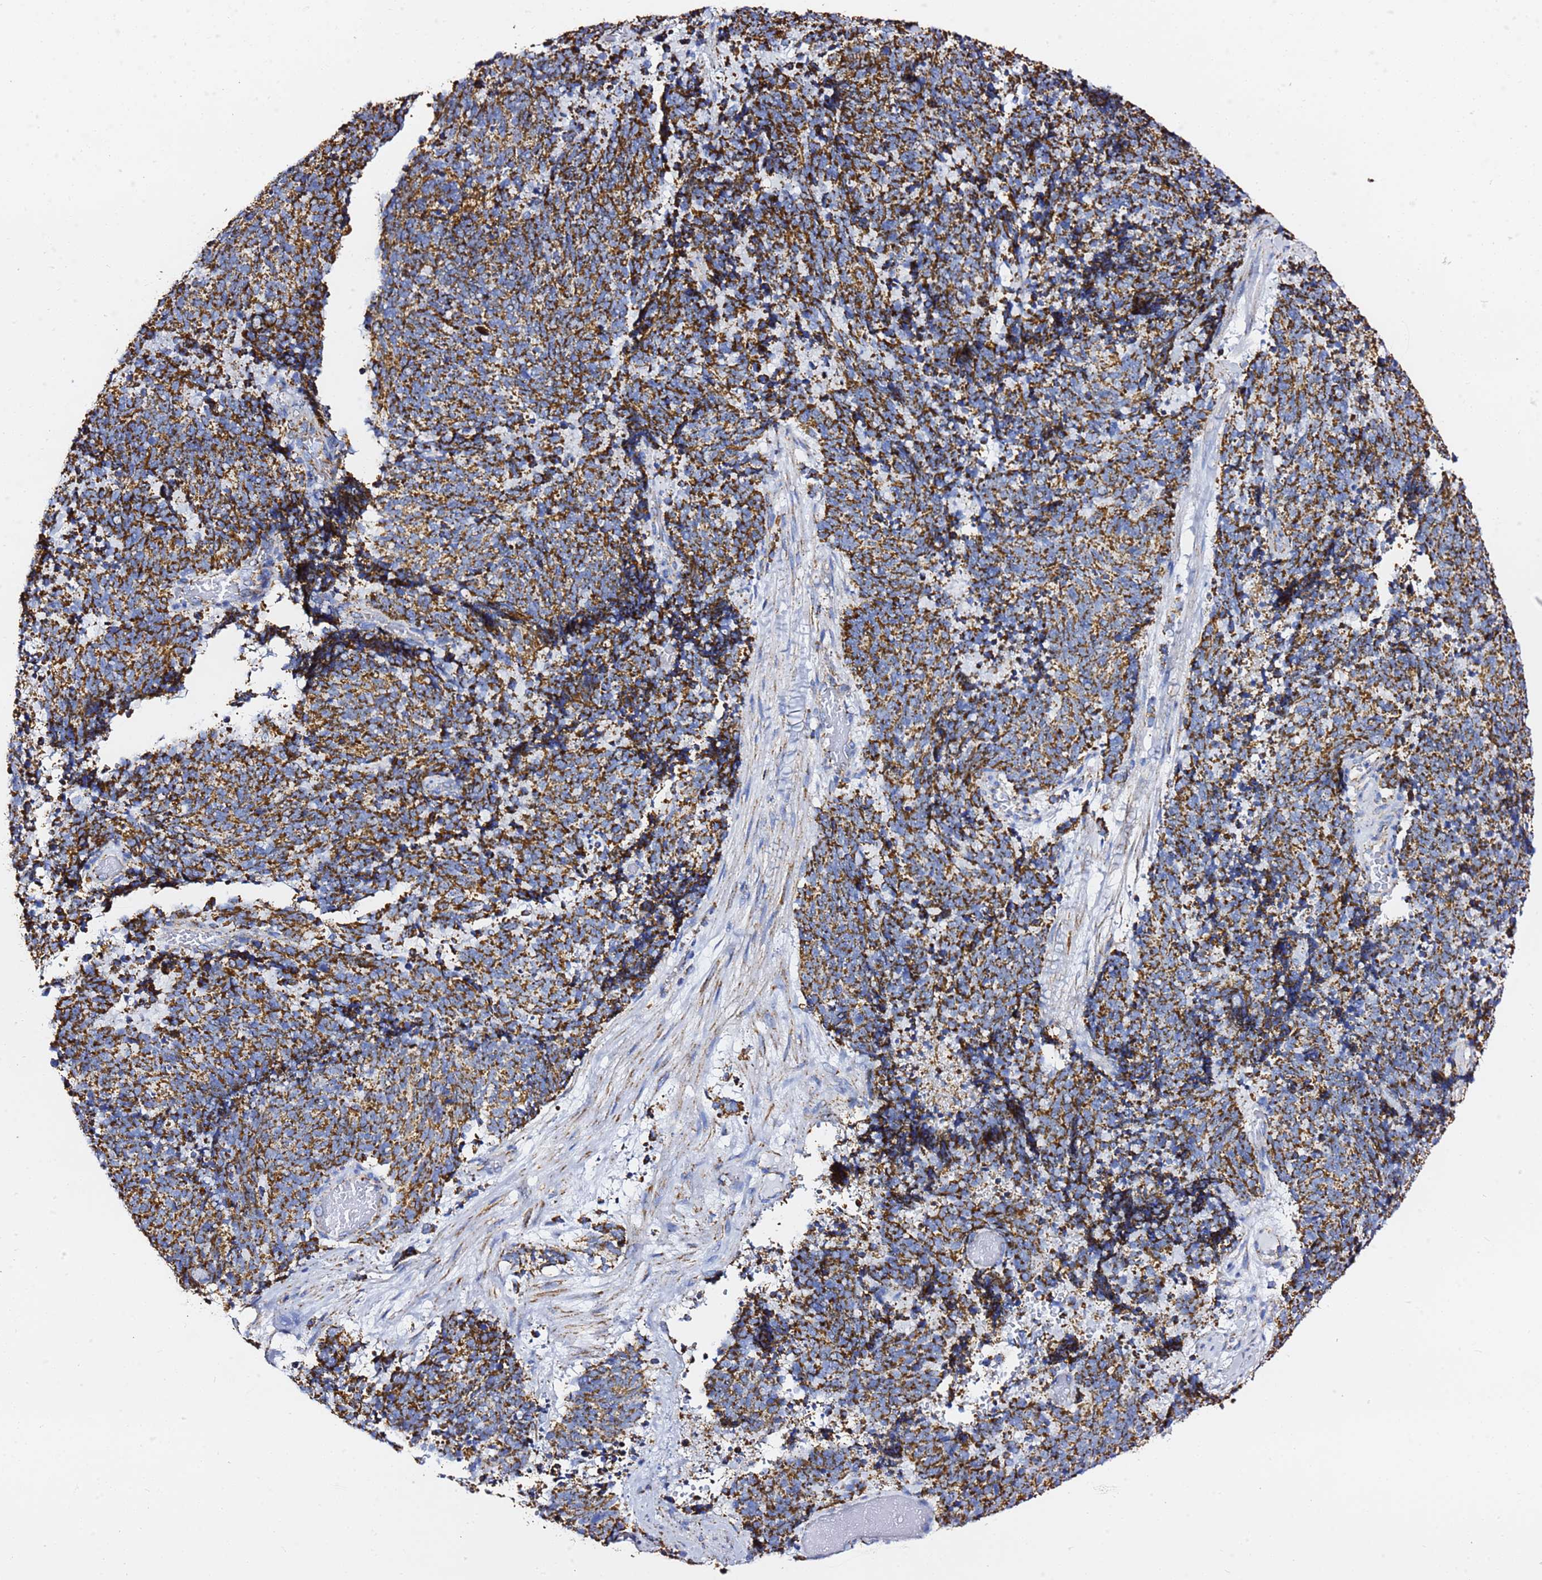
{"staining": {"intensity": "strong", "quantity": ">75%", "location": "cytoplasmic/membranous"}, "tissue": "cervical cancer", "cell_type": "Tumor cells", "image_type": "cancer", "snomed": [{"axis": "morphology", "description": "Squamous cell carcinoma, NOS"}, {"axis": "topography", "description": "Cervix"}], "caption": "Cervical cancer stained with IHC demonstrates strong cytoplasmic/membranous expression in approximately >75% of tumor cells.", "gene": "PHB2", "patient": {"sex": "female", "age": 29}}